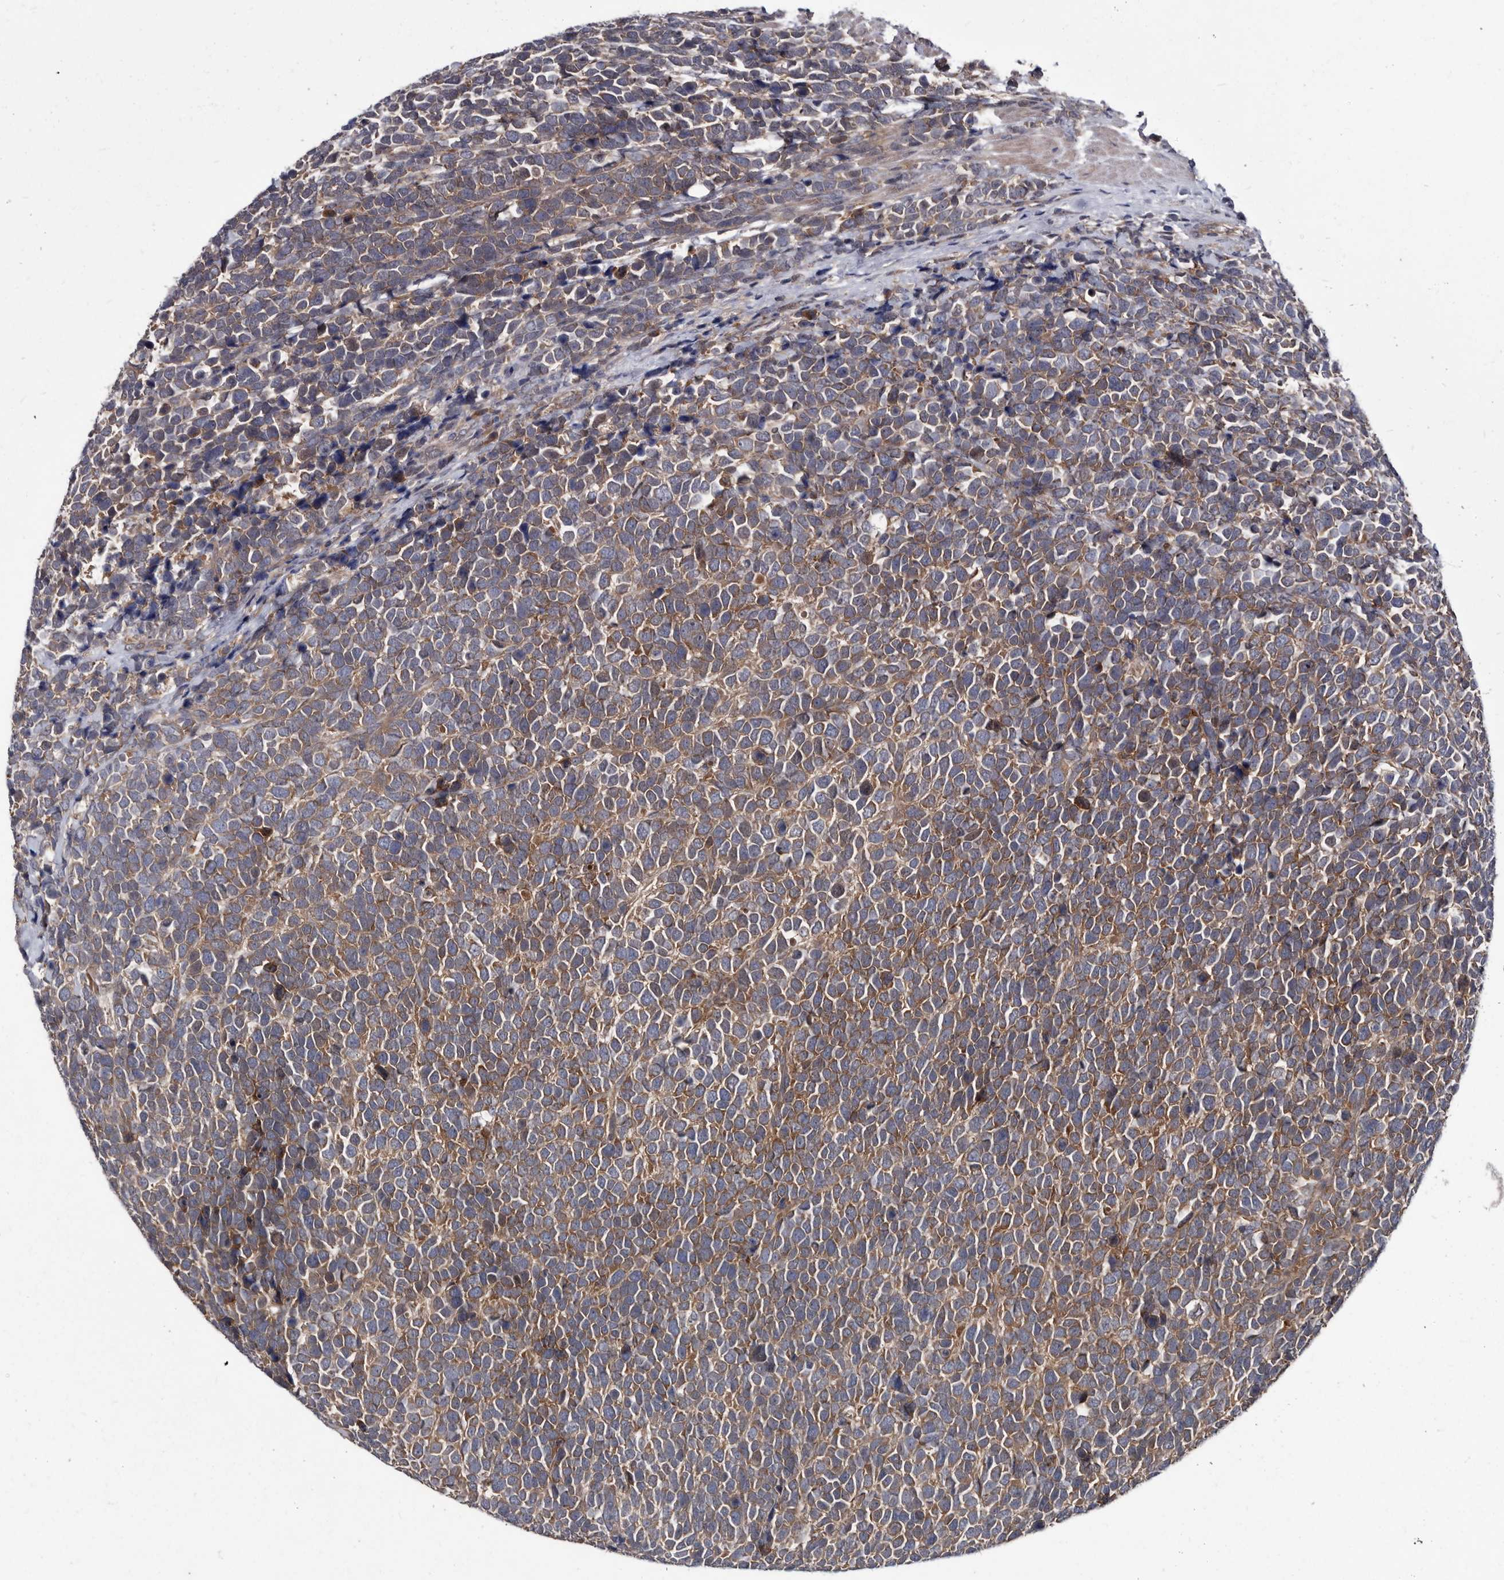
{"staining": {"intensity": "moderate", "quantity": ">75%", "location": "cytoplasmic/membranous"}, "tissue": "urothelial cancer", "cell_type": "Tumor cells", "image_type": "cancer", "snomed": [{"axis": "morphology", "description": "Urothelial carcinoma, High grade"}, {"axis": "topography", "description": "Urinary bladder"}], "caption": "Urothelial carcinoma (high-grade) stained with a protein marker shows moderate staining in tumor cells.", "gene": "ABCF2", "patient": {"sex": "female", "age": 82}}